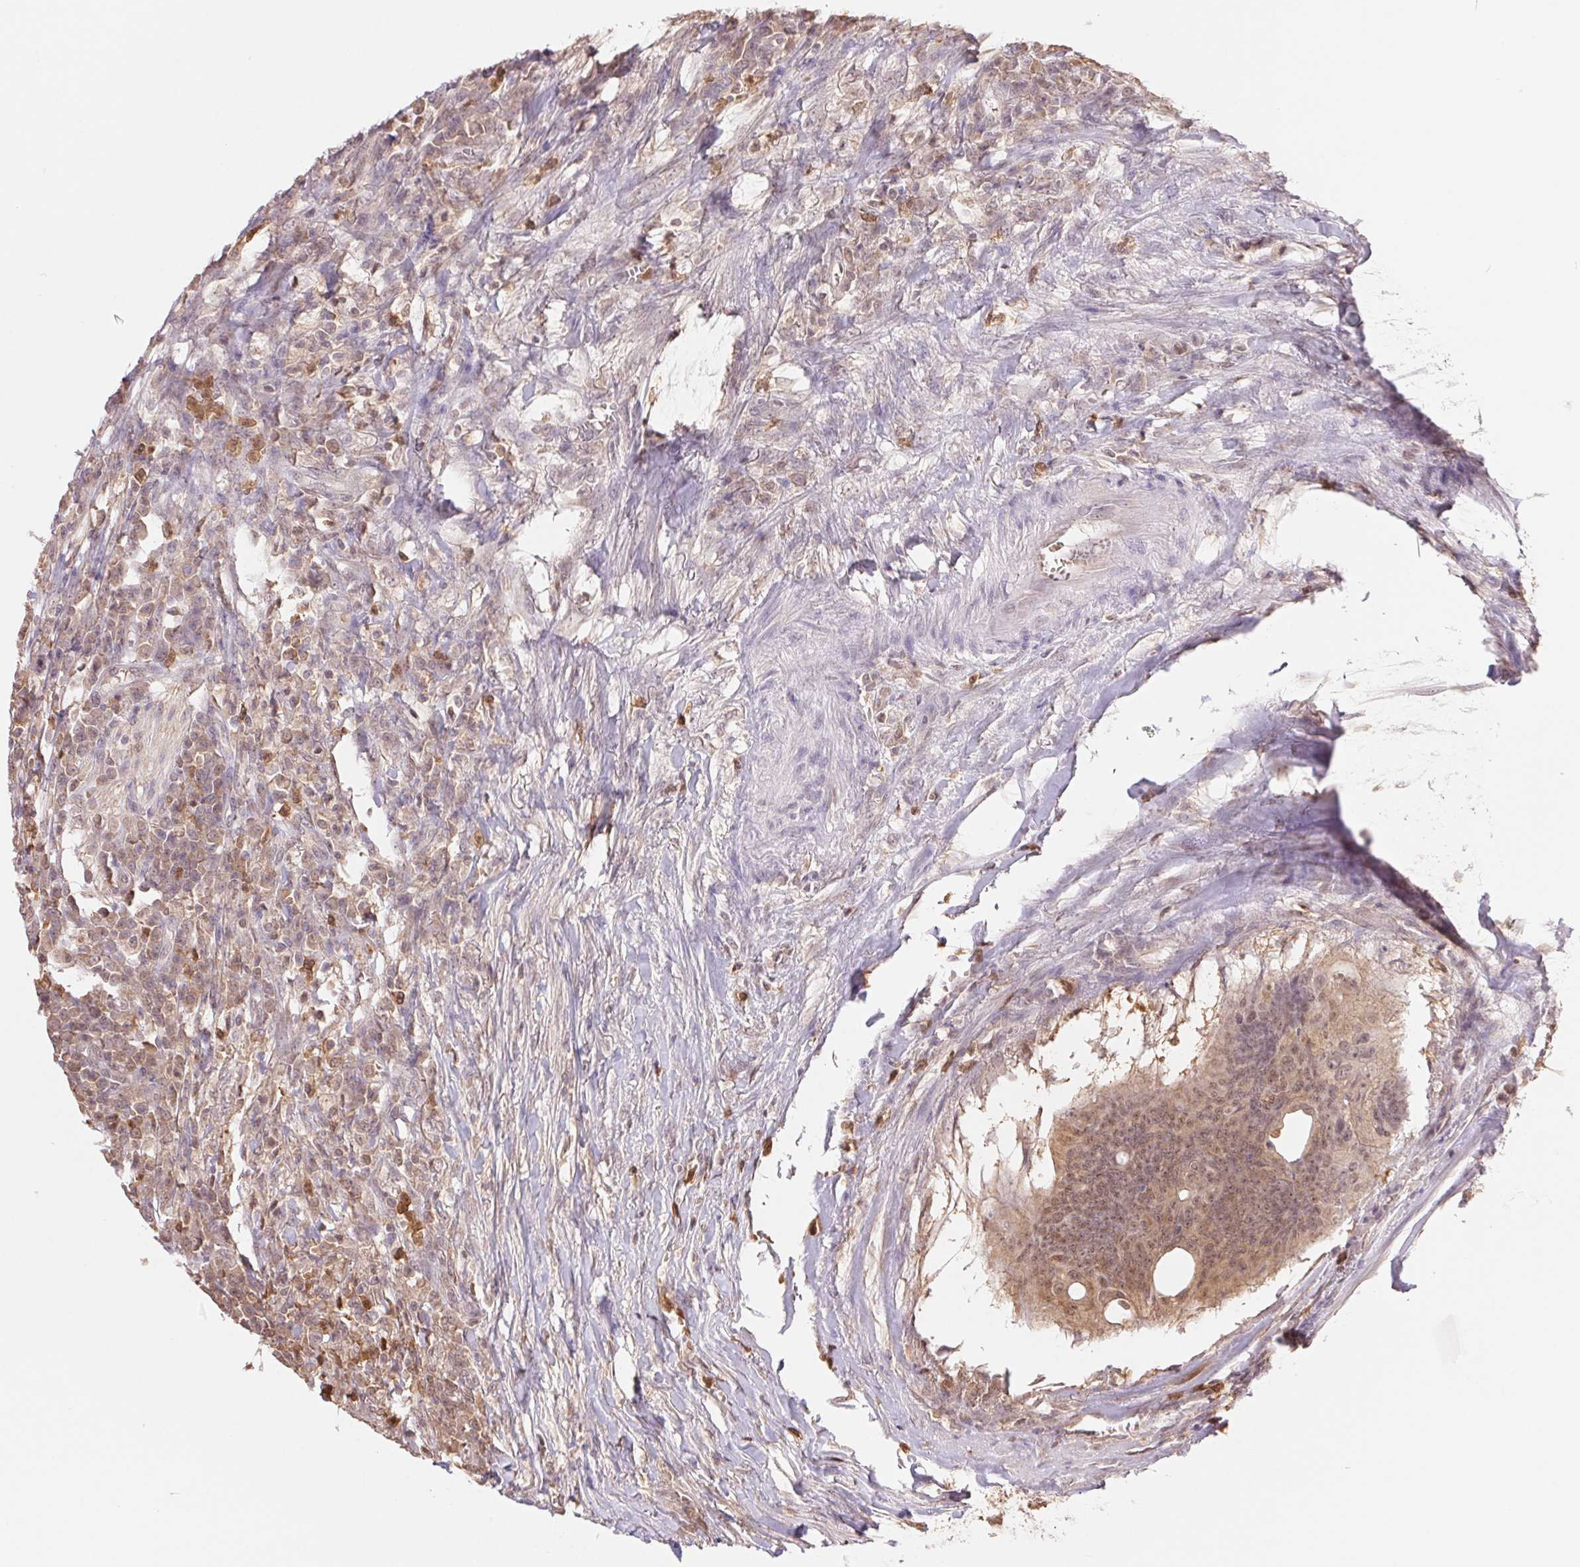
{"staining": {"intensity": "weak", "quantity": ">75%", "location": "cytoplasmic/membranous,nuclear"}, "tissue": "colorectal cancer", "cell_type": "Tumor cells", "image_type": "cancer", "snomed": [{"axis": "morphology", "description": "Adenocarcinoma, NOS"}, {"axis": "topography", "description": "Colon"}], "caption": "Immunohistochemistry (IHC) of human colorectal adenocarcinoma reveals low levels of weak cytoplasmic/membranous and nuclear expression in approximately >75% of tumor cells. (DAB (3,3'-diaminobenzidine) IHC with brightfield microscopy, high magnification).", "gene": "CDC123", "patient": {"sex": "male", "age": 65}}